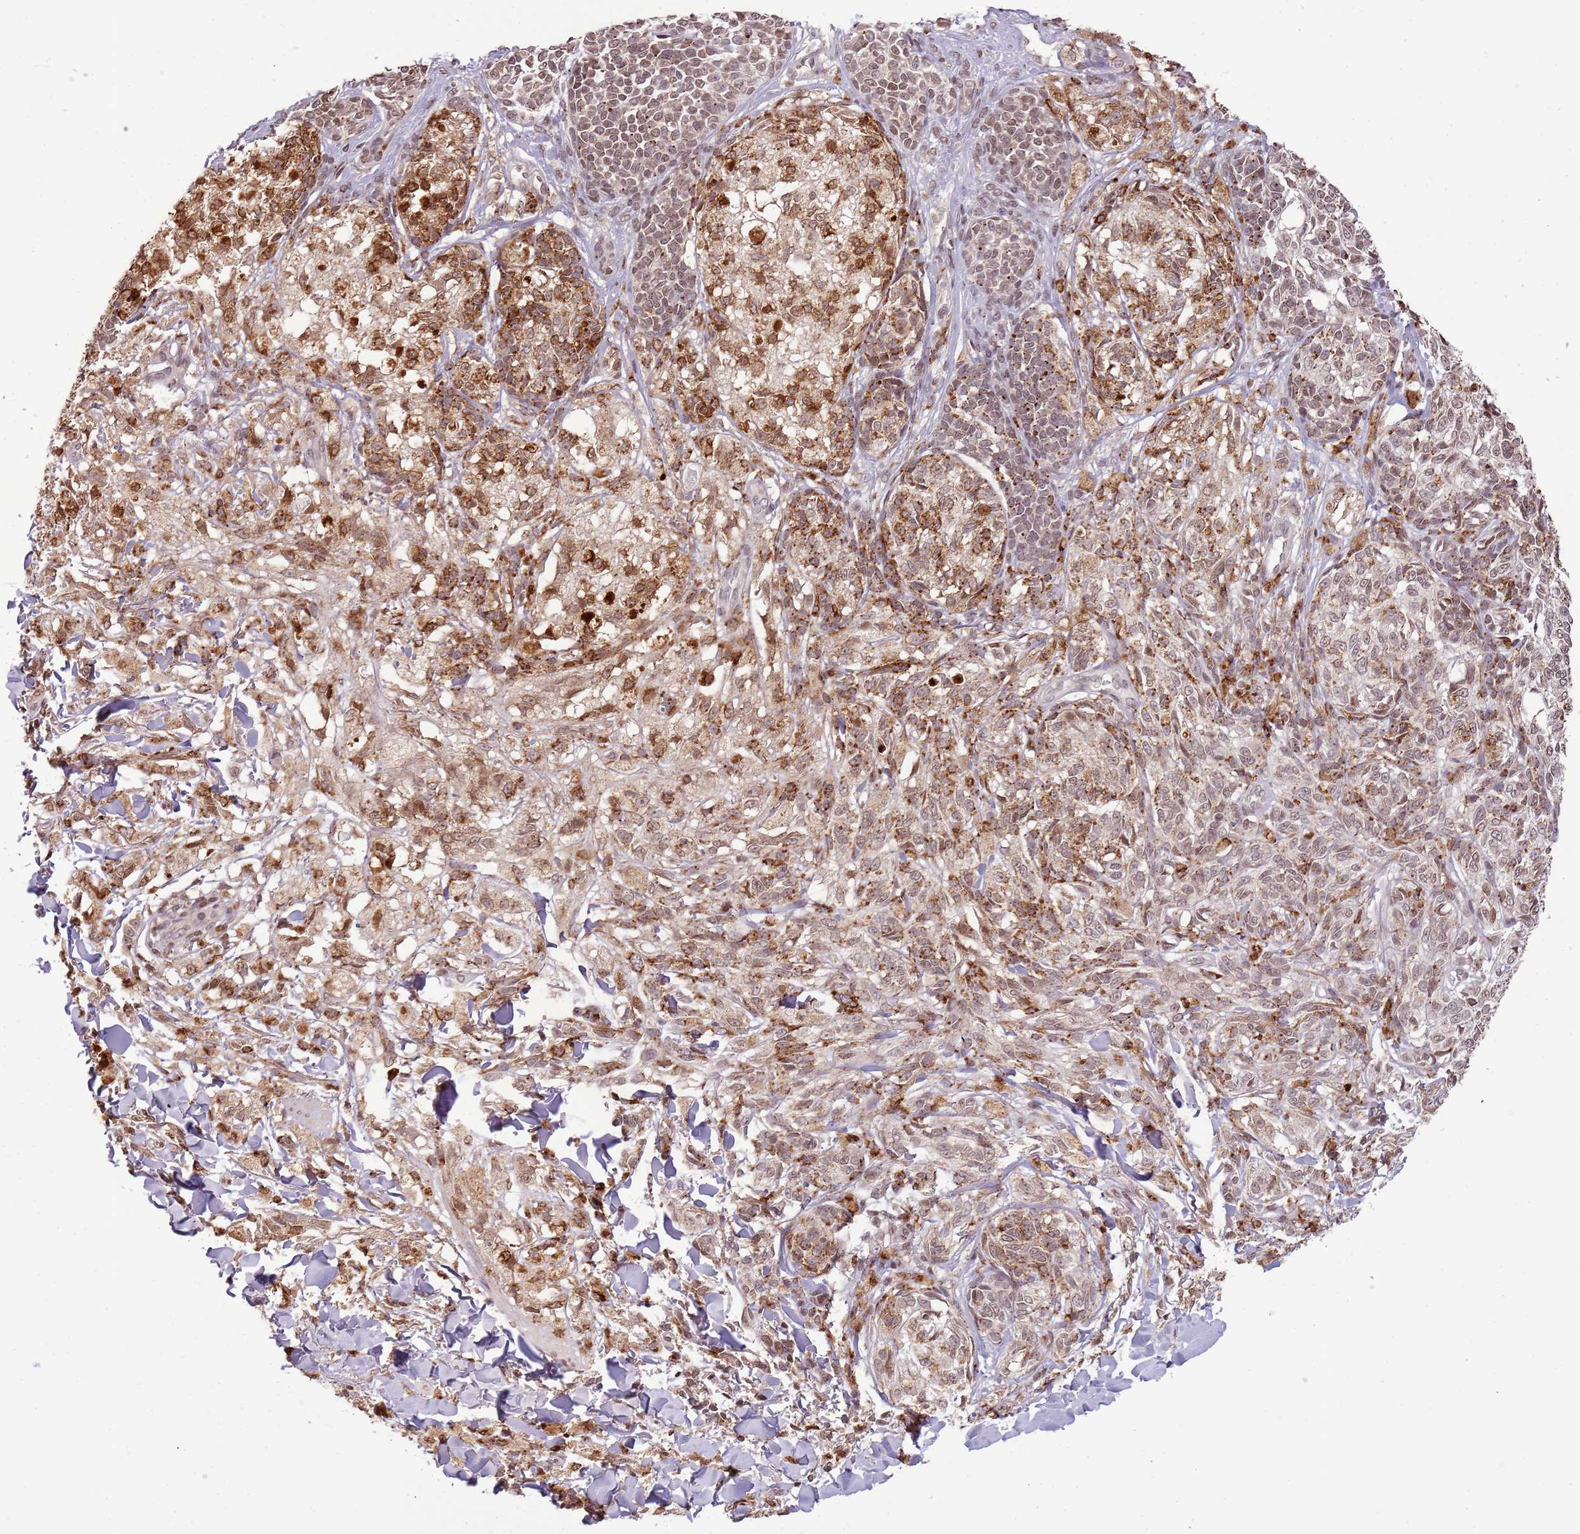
{"staining": {"intensity": "strong", "quantity": "<25%", "location": "cytoplasmic/membranous,nuclear"}, "tissue": "melanoma", "cell_type": "Tumor cells", "image_type": "cancer", "snomed": [{"axis": "morphology", "description": "Malignant melanoma, NOS"}, {"axis": "topography", "description": "Skin of upper extremity"}], "caption": "High-magnification brightfield microscopy of malignant melanoma stained with DAB (brown) and counterstained with hematoxylin (blue). tumor cells exhibit strong cytoplasmic/membranous and nuclear staining is appreciated in approximately<25% of cells. (brown staining indicates protein expression, while blue staining denotes nuclei).", "gene": "SAMSN1", "patient": {"sex": "male", "age": 40}}